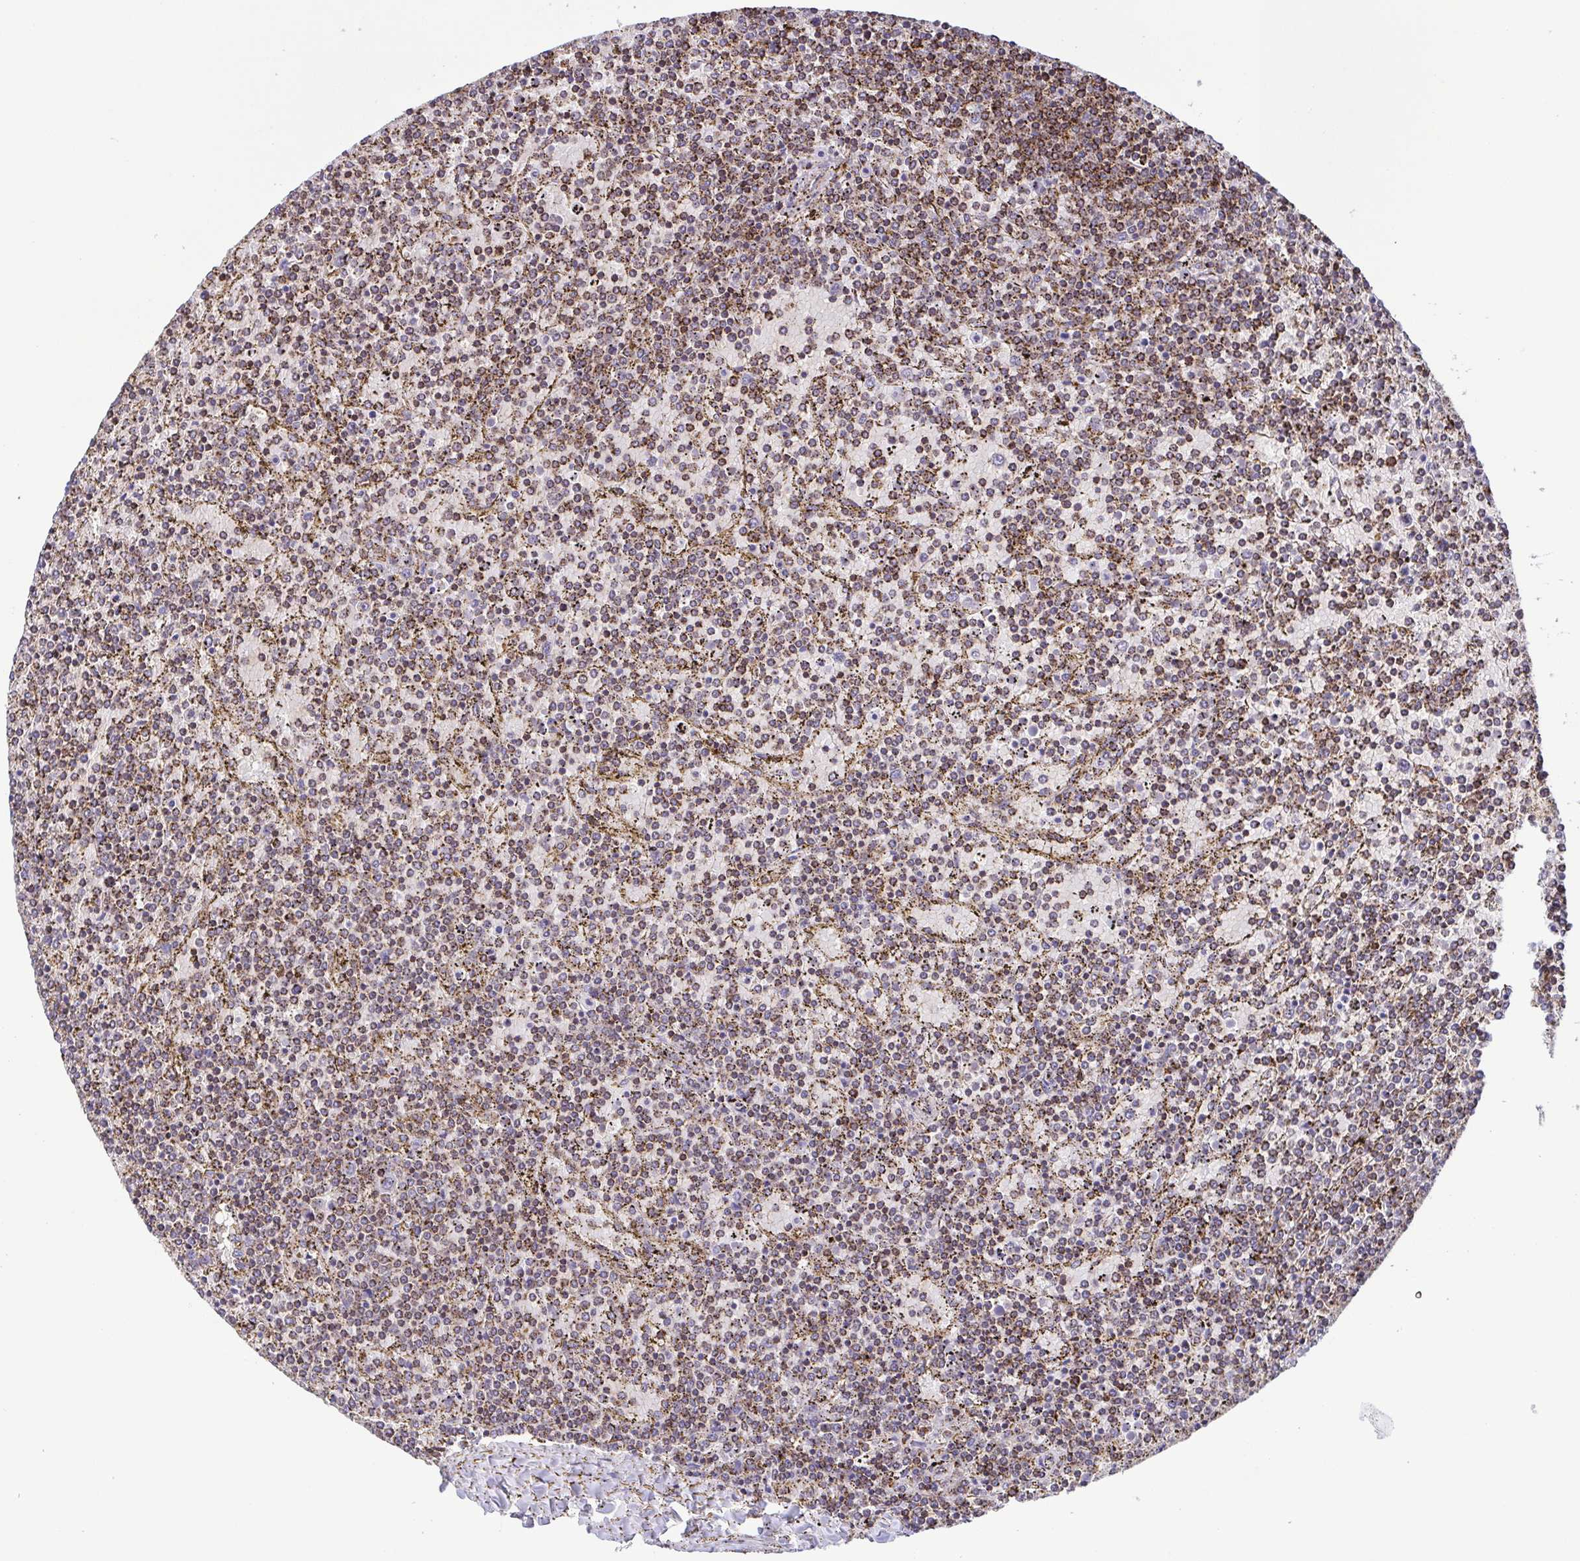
{"staining": {"intensity": "moderate", "quantity": ">75%", "location": "cytoplasmic/membranous"}, "tissue": "lymphoma", "cell_type": "Tumor cells", "image_type": "cancer", "snomed": [{"axis": "morphology", "description": "Malignant lymphoma, non-Hodgkin's type, Low grade"}, {"axis": "topography", "description": "Spleen"}], "caption": "Tumor cells show moderate cytoplasmic/membranous positivity in approximately >75% of cells in malignant lymphoma, non-Hodgkin's type (low-grade). (Brightfield microscopy of DAB IHC at high magnification).", "gene": "CHMP1B", "patient": {"sex": "female", "age": 77}}